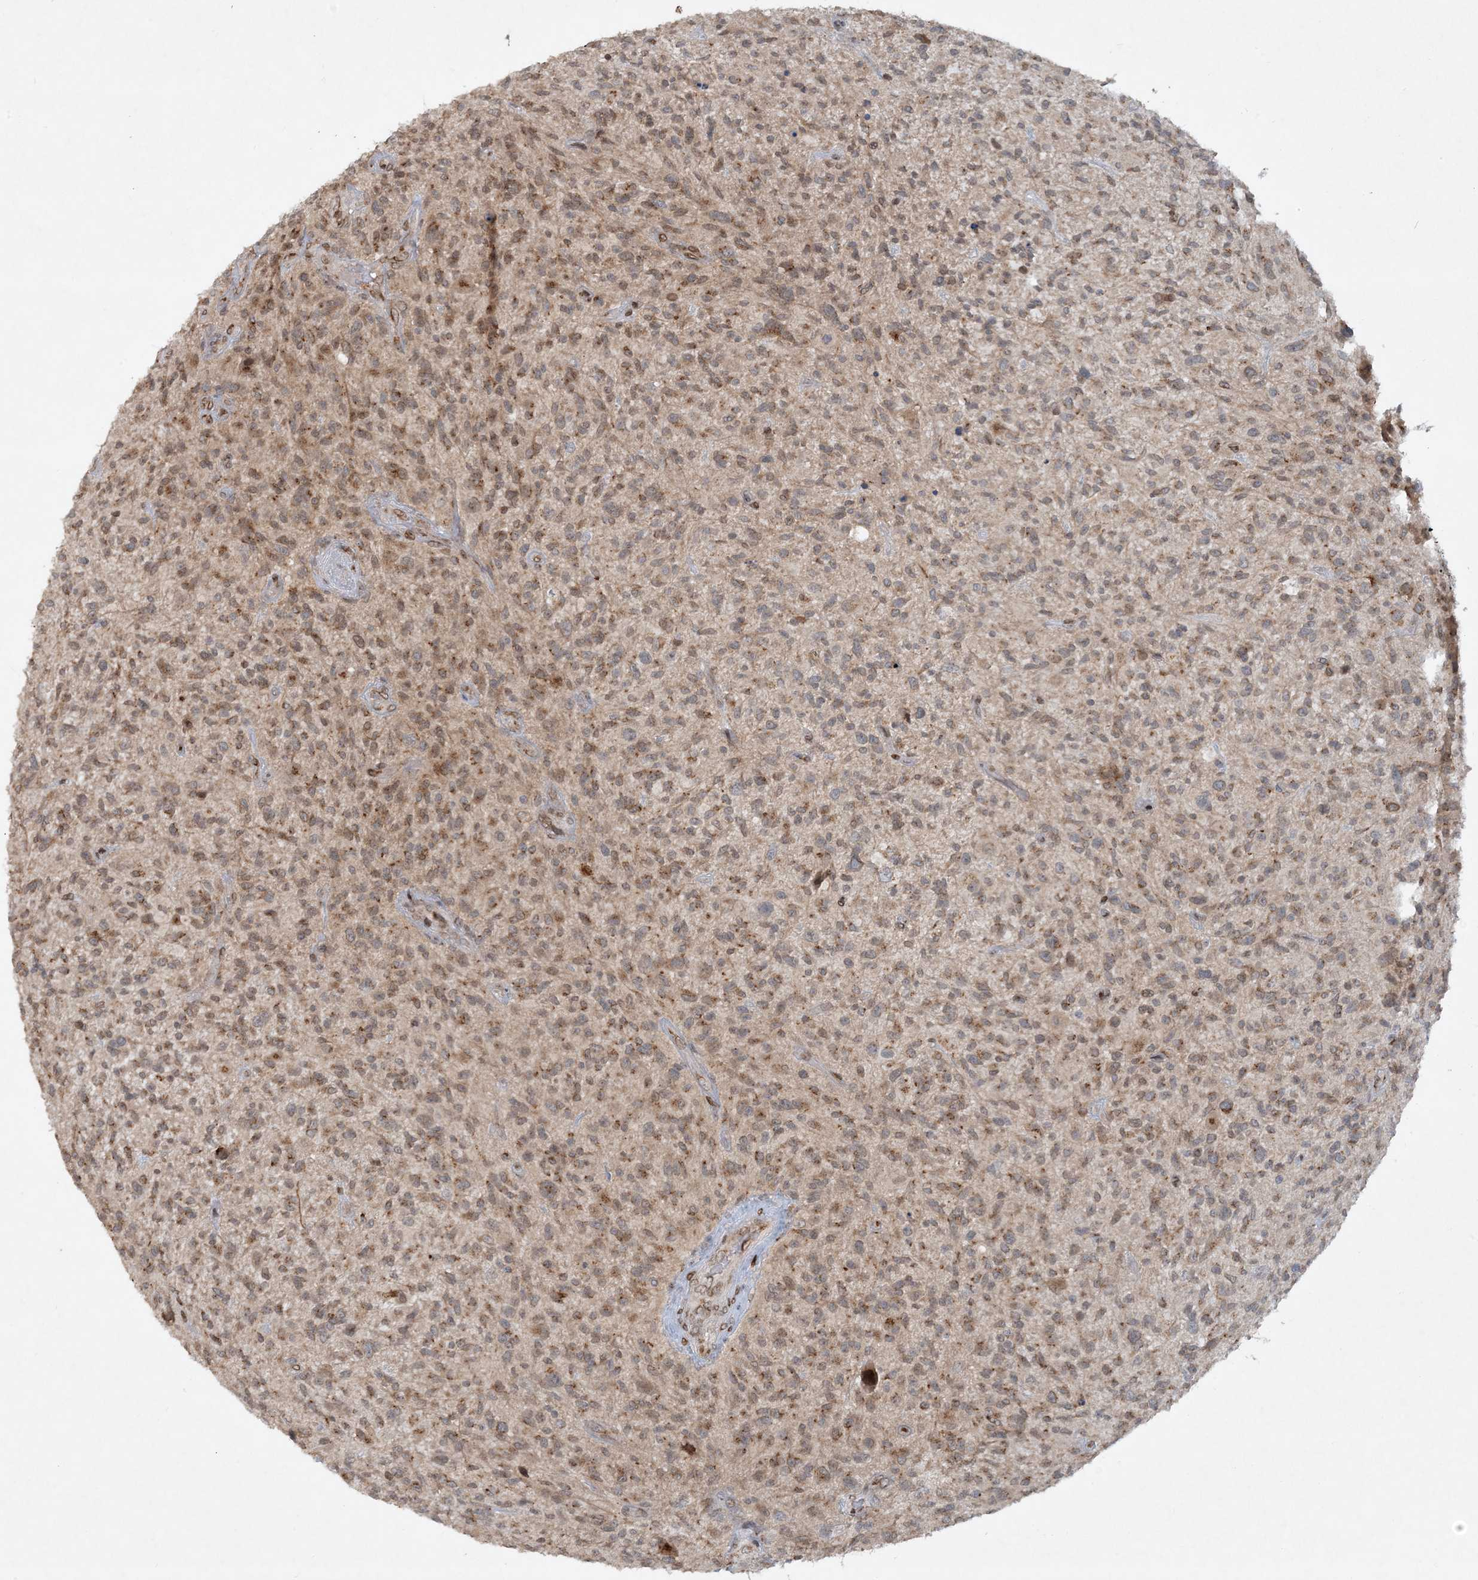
{"staining": {"intensity": "weak", "quantity": "25%-75%", "location": "cytoplasmic/membranous"}, "tissue": "glioma", "cell_type": "Tumor cells", "image_type": "cancer", "snomed": [{"axis": "morphology", "description": "Glioma, malignant, High grade"}, {"axis": "topography", "description": "Brain"}], "caption": "Immunohistochemistry (IHC) (DAB (3,3'-diaminobenzidine)) staining of high-grade glioma (malignant) reveals weak cytoplasmic/membranous protein staining in about 25%-75% of tumor cells.", "gene": "SLC35A2", "patient": {"sex": "male", "age": 47}}